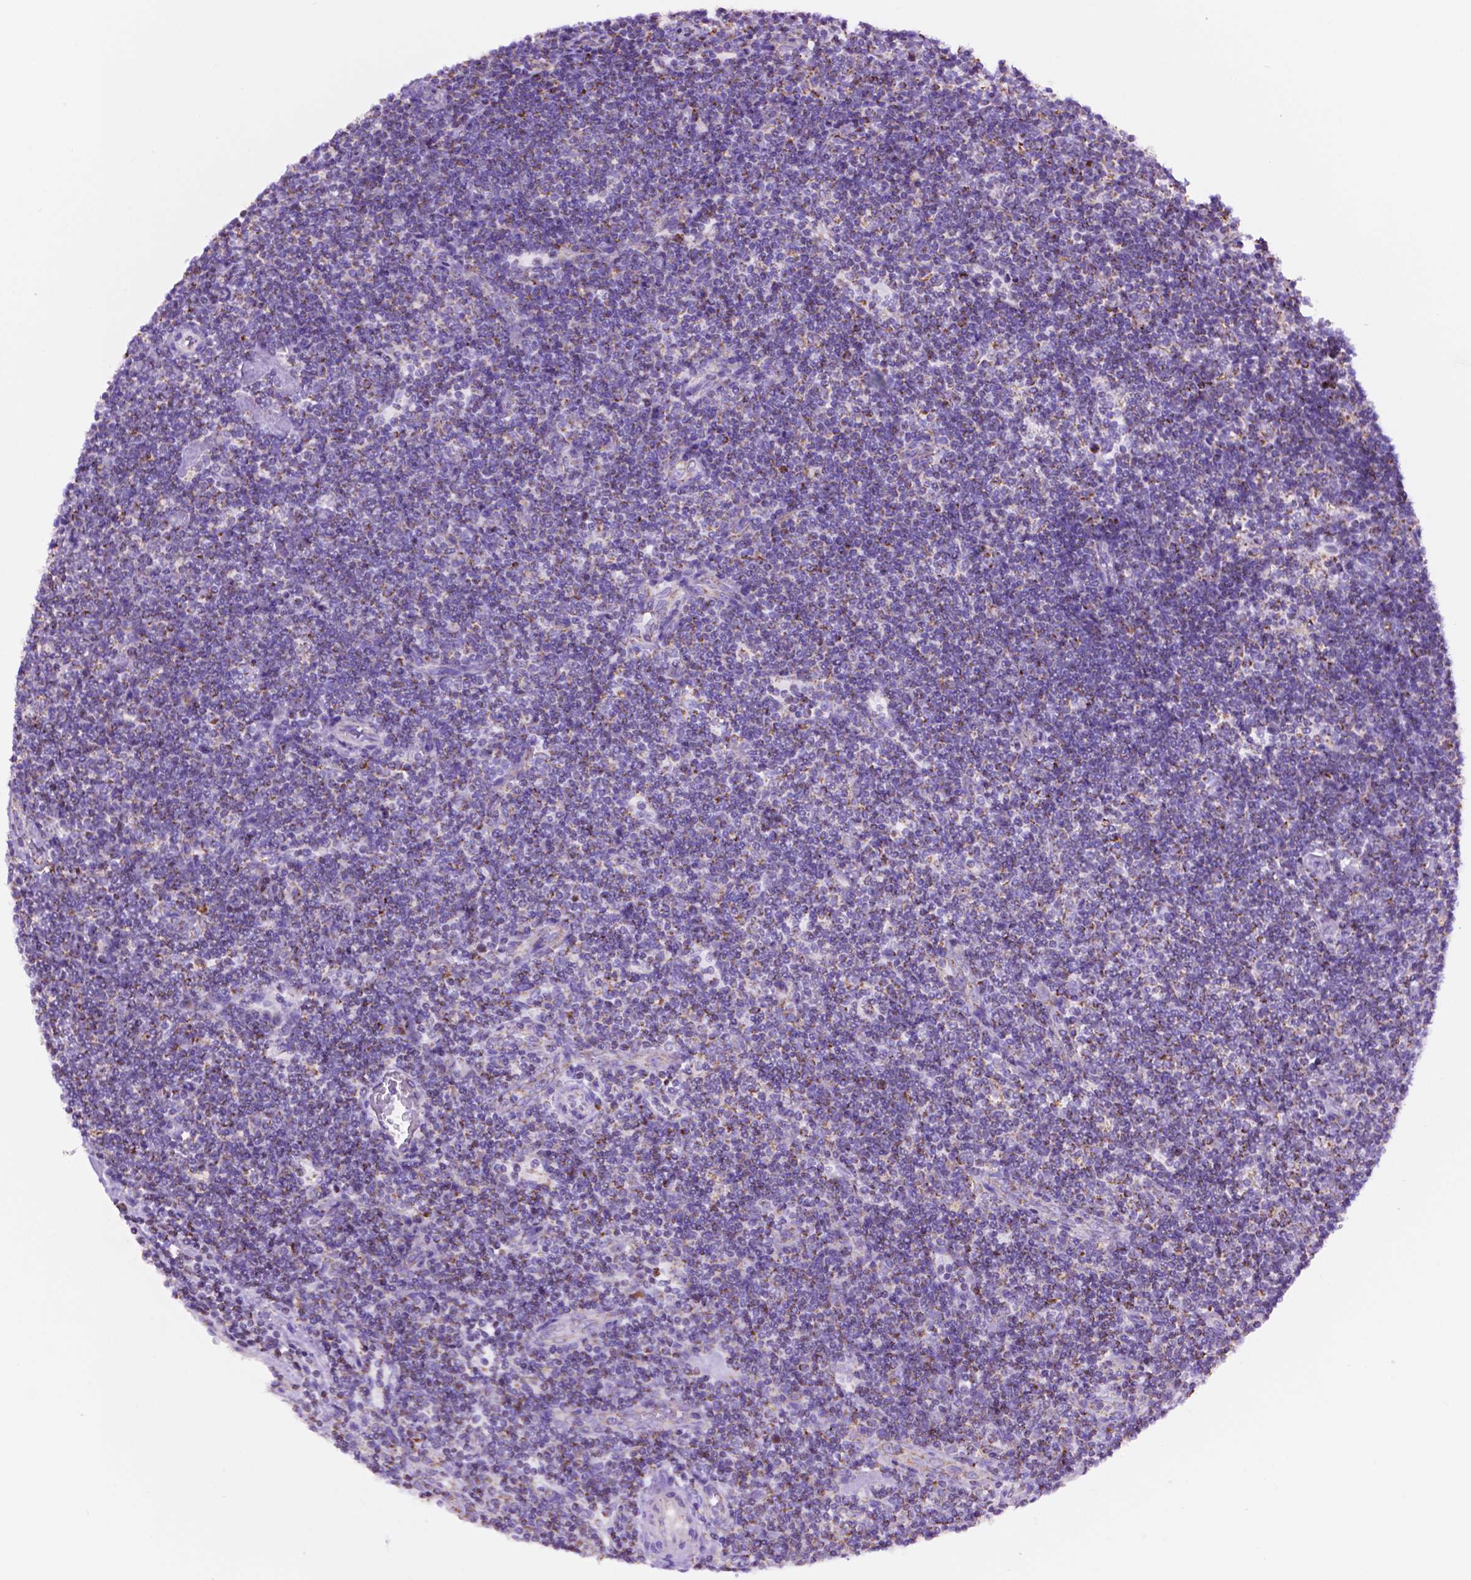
{"staining": {"intensity": "moderate", "quantity": "<25%", "location": "cytoplasmic/membranous"}, "tissue": "lymphoma", "cell_type": "Tumor cells", "image_type": "cancer", "snomed": [{"axis": "morphology", "description": "Hodgkin's disease, NOS"}, {"axis": "topography", "description": "Lymph node"}], "caption": "Tumor cells exhibit low levels of moderate cytoplasmic/membranous staining in about <25% of cells in human lymphoma. Immunohistochemistry (ihc) stains the protein in brown and the nuclei are stained blue.", "gene": "GDPD5", "patient": {"sex": "male", "age": 40}}